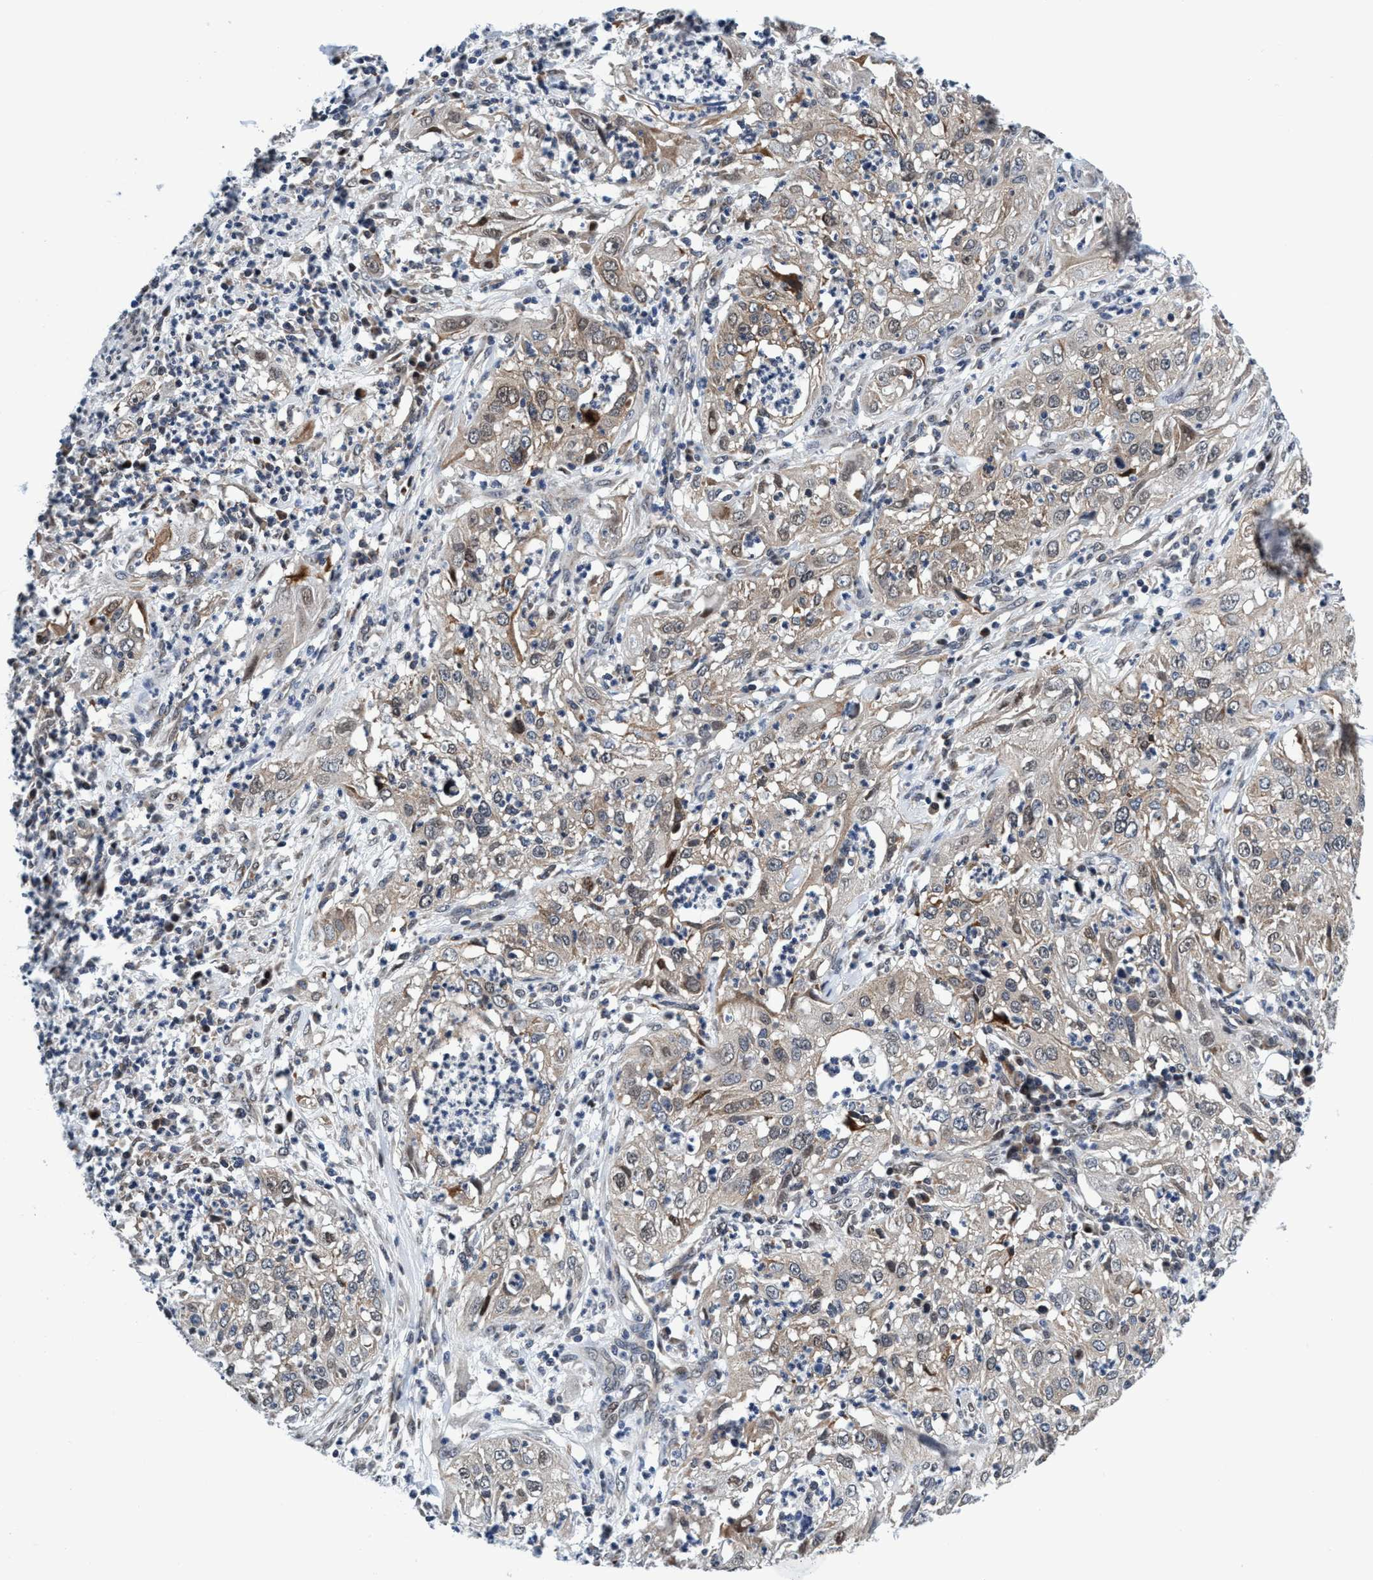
{"staining": {"intensity": "weak", "quantity": "<25%", "location": "cytoplasmic/membranous"}, "tissue": "cervical cancer", "cell_type": "Tumor cells", "image_type": "cancer", "snomed": [{"axis": "morphology", "description": "Squamous cell carcinoma, NOS"}, {"axis": "topography", "description": "Cervix"}], "caption": "This is an immunohistochemistry micrograph of human squamous cell carcinoma (cervical). There is no staining in tumor cells.", "gene": "AGAP2", "patient": {"sex": "female", "age": 32}}